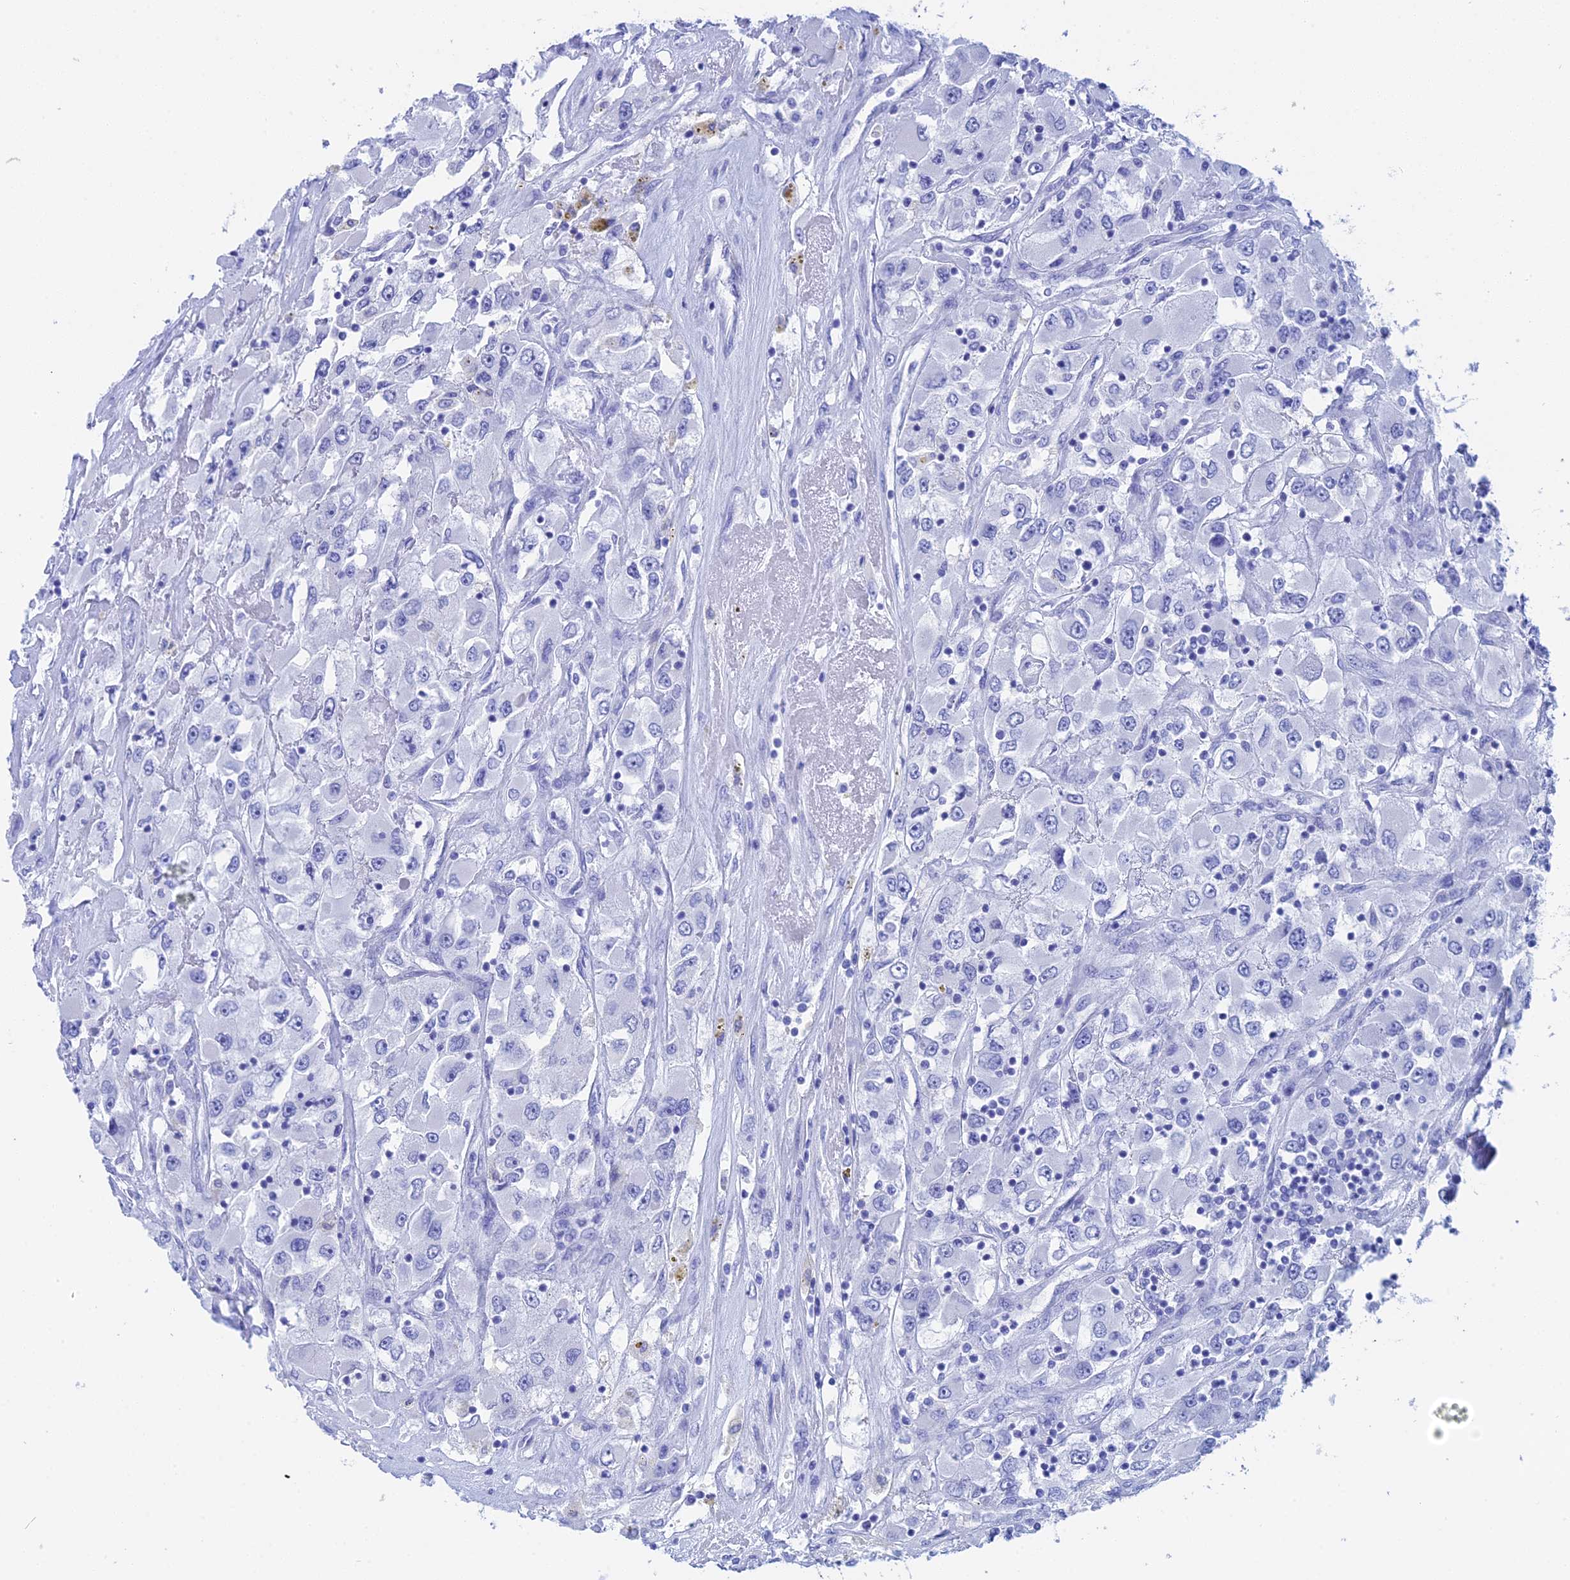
{"staining": {"intensity": "negative", "quantity": "none", "location": "none"}, "tissue": "renal cancer", "cell_type": "Tumor cells", "image_type": "cancer", "snomed": [{"axis": "morphology", "description": "Adenocarcinoma, NOS"}, {"axis": "topography", "description": "Kidney"}], "caption": "This photomicrograph is of renal adenocarcinoma stained with IHC to label a protein in brown with the nuclei are counter-stained blue. There is no staining in tumor cells.", "gene": "TEX101", "patient": {"sex": "female", "age": 52}}